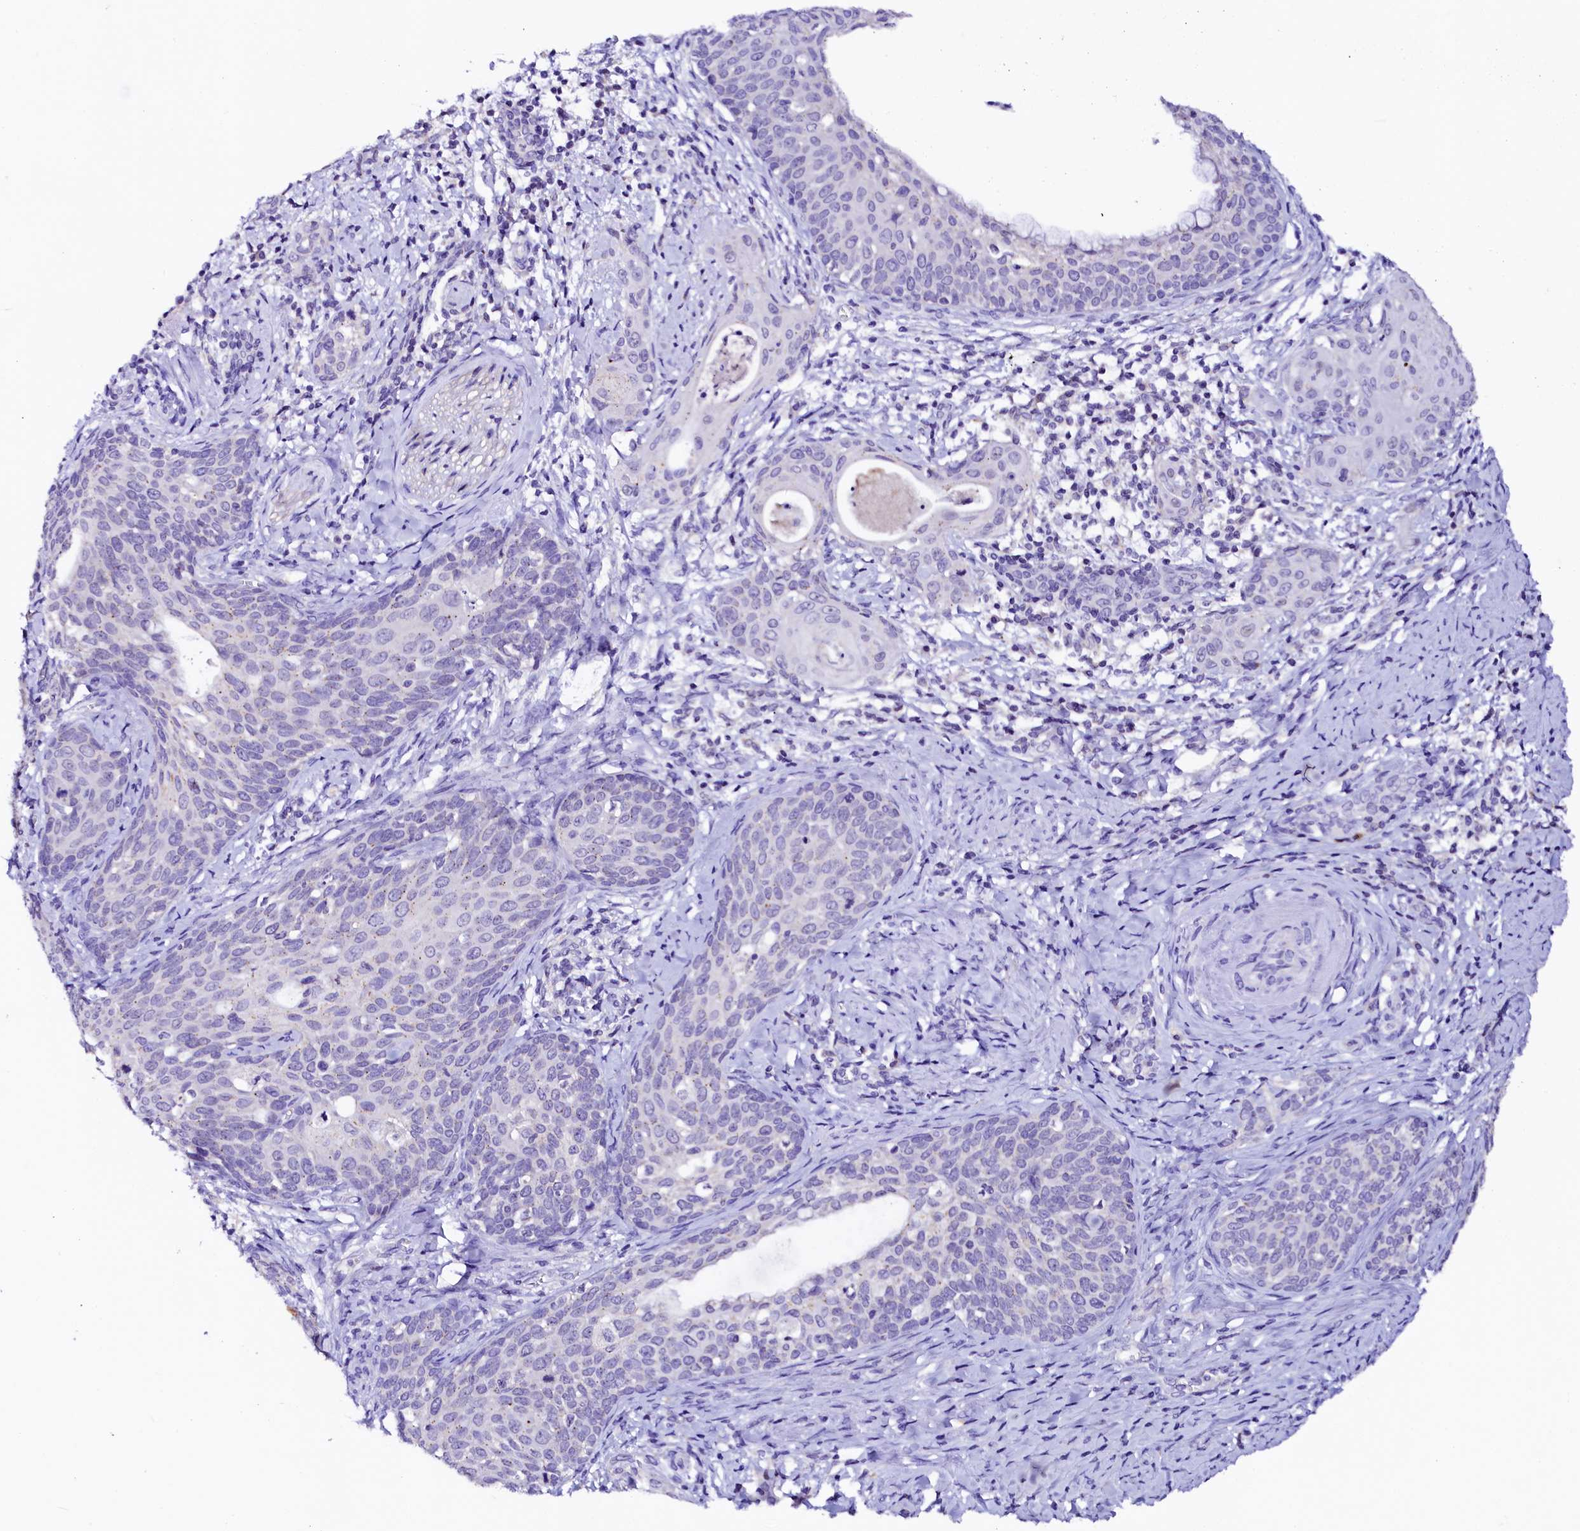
{"staining": {"intensity": "negative", "quantity": "none", "location": "none"}, "tissue": "cervical cancer", "cell_type": "Tumor cells", "image_type": "cancer", "snomed": [{"axis": "morphology", "description": "Squamous cell carcinoma, NOS"}, {"axis": "topography", "description": "Cervix"}], "caption": "Cervical cancer (squamous cell carcinoma) stained for a protein using IHC demonstrates no staining tumor cells.", "gene": "NALF1", "patient": {"sex": "female", "age": 52}}